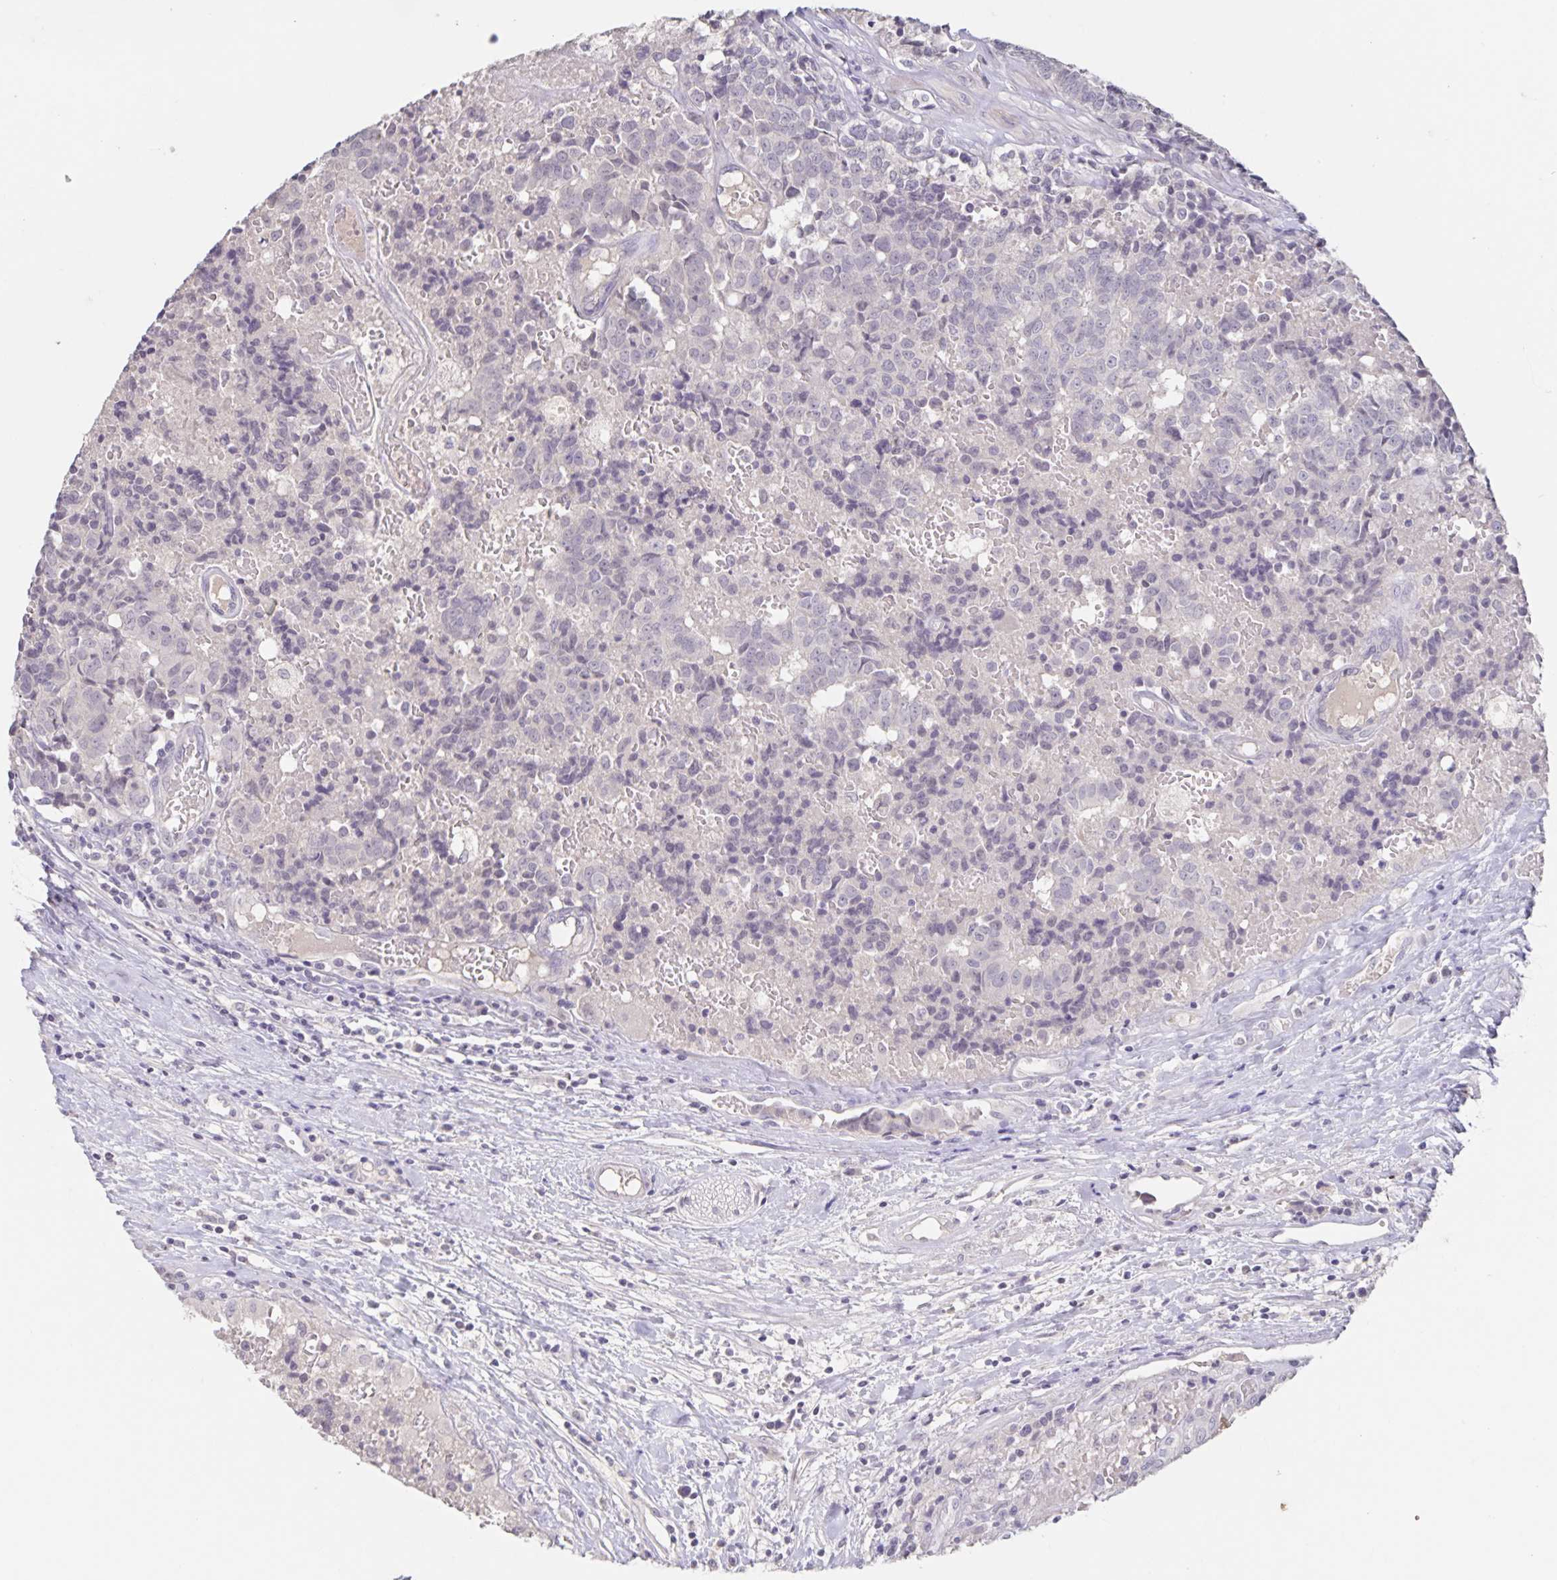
{"staining": {"intensity": "negative", "quantity": "none", "location": "none"}, "tissue": "prostate cancer", "cell_type": "Tumor cells", "image_type": "cancer", "snomed": [{"axis": "morphology", "description": "Adenocarcinoma, High grade"}, {"axis": "topography", "description": "Prostate and seminal vesicle, NOS"}], "caption": "IHC image of prostate cancer stained for a protein (brown), which exhibits no positivity in tumor cells. The staining was performed using DAB to visualize the protein expression in brown, while the nuclei were stained in blue with hematoxylin (Magnification: 20x).", "gene": "INSL5", "patient": {"sex": "male", "age": 60}}